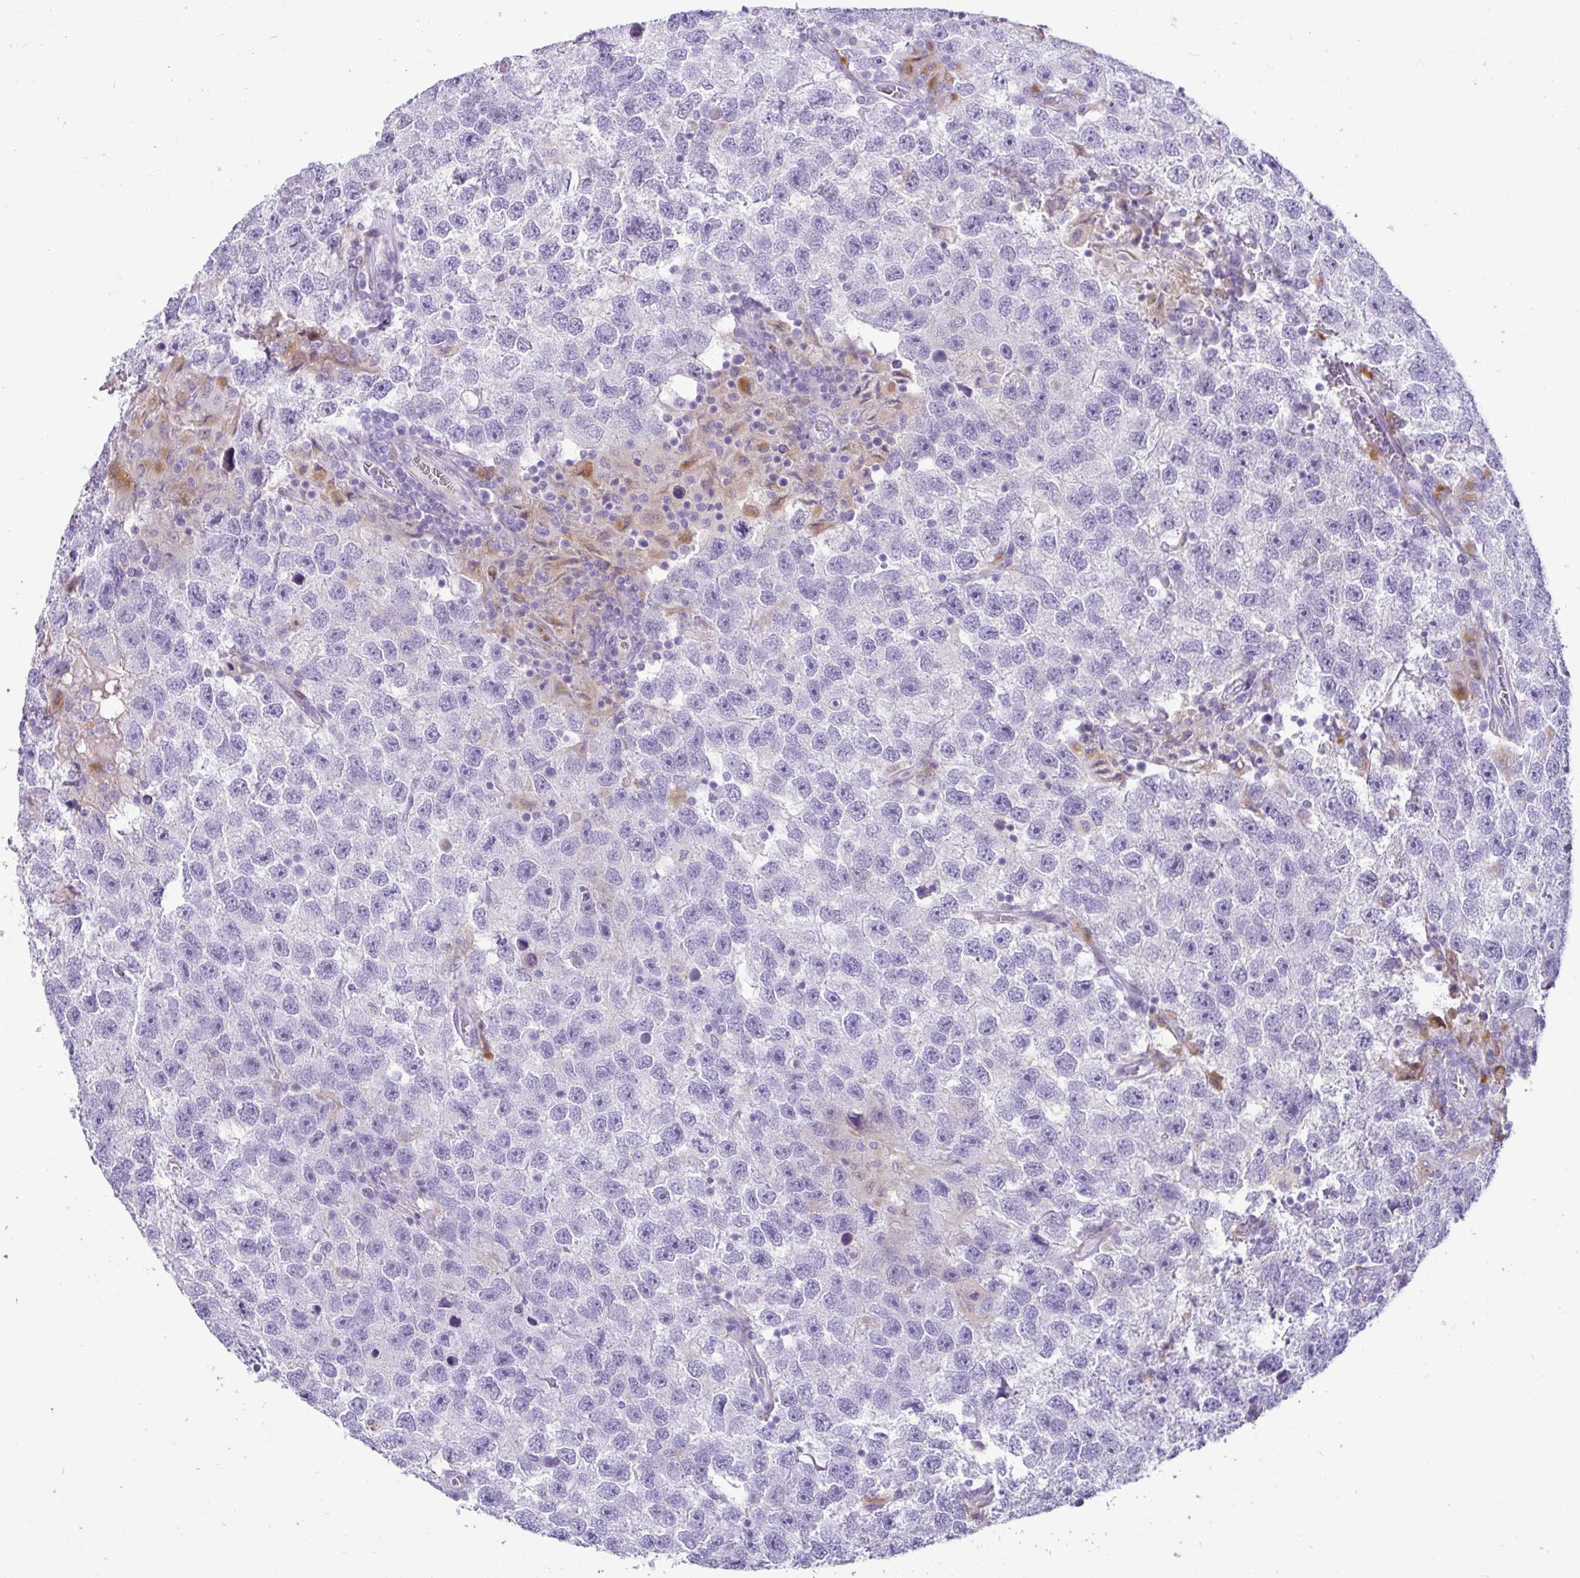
{"staining": {"intensity": "negative", "quantity": "none", "location": "none"}, "tissue": "testis cancer", "cell_type": "Tumor cells", "image_type": "cancer", "snomed": [{"axis": "morphology", "description": "Seminoma, NOS"}, {"axis": "topography", "description": "Testis"}], "caption": "DAB (3,3'-diaminobenzidine) immunohistochemical staining of human testis cancer exhibits no significant staining in tumor cells. (DAB immunohistochemistry, high magnification).", "gene": "CTSZ", "patient": {"sex": "male", "age": 26}}